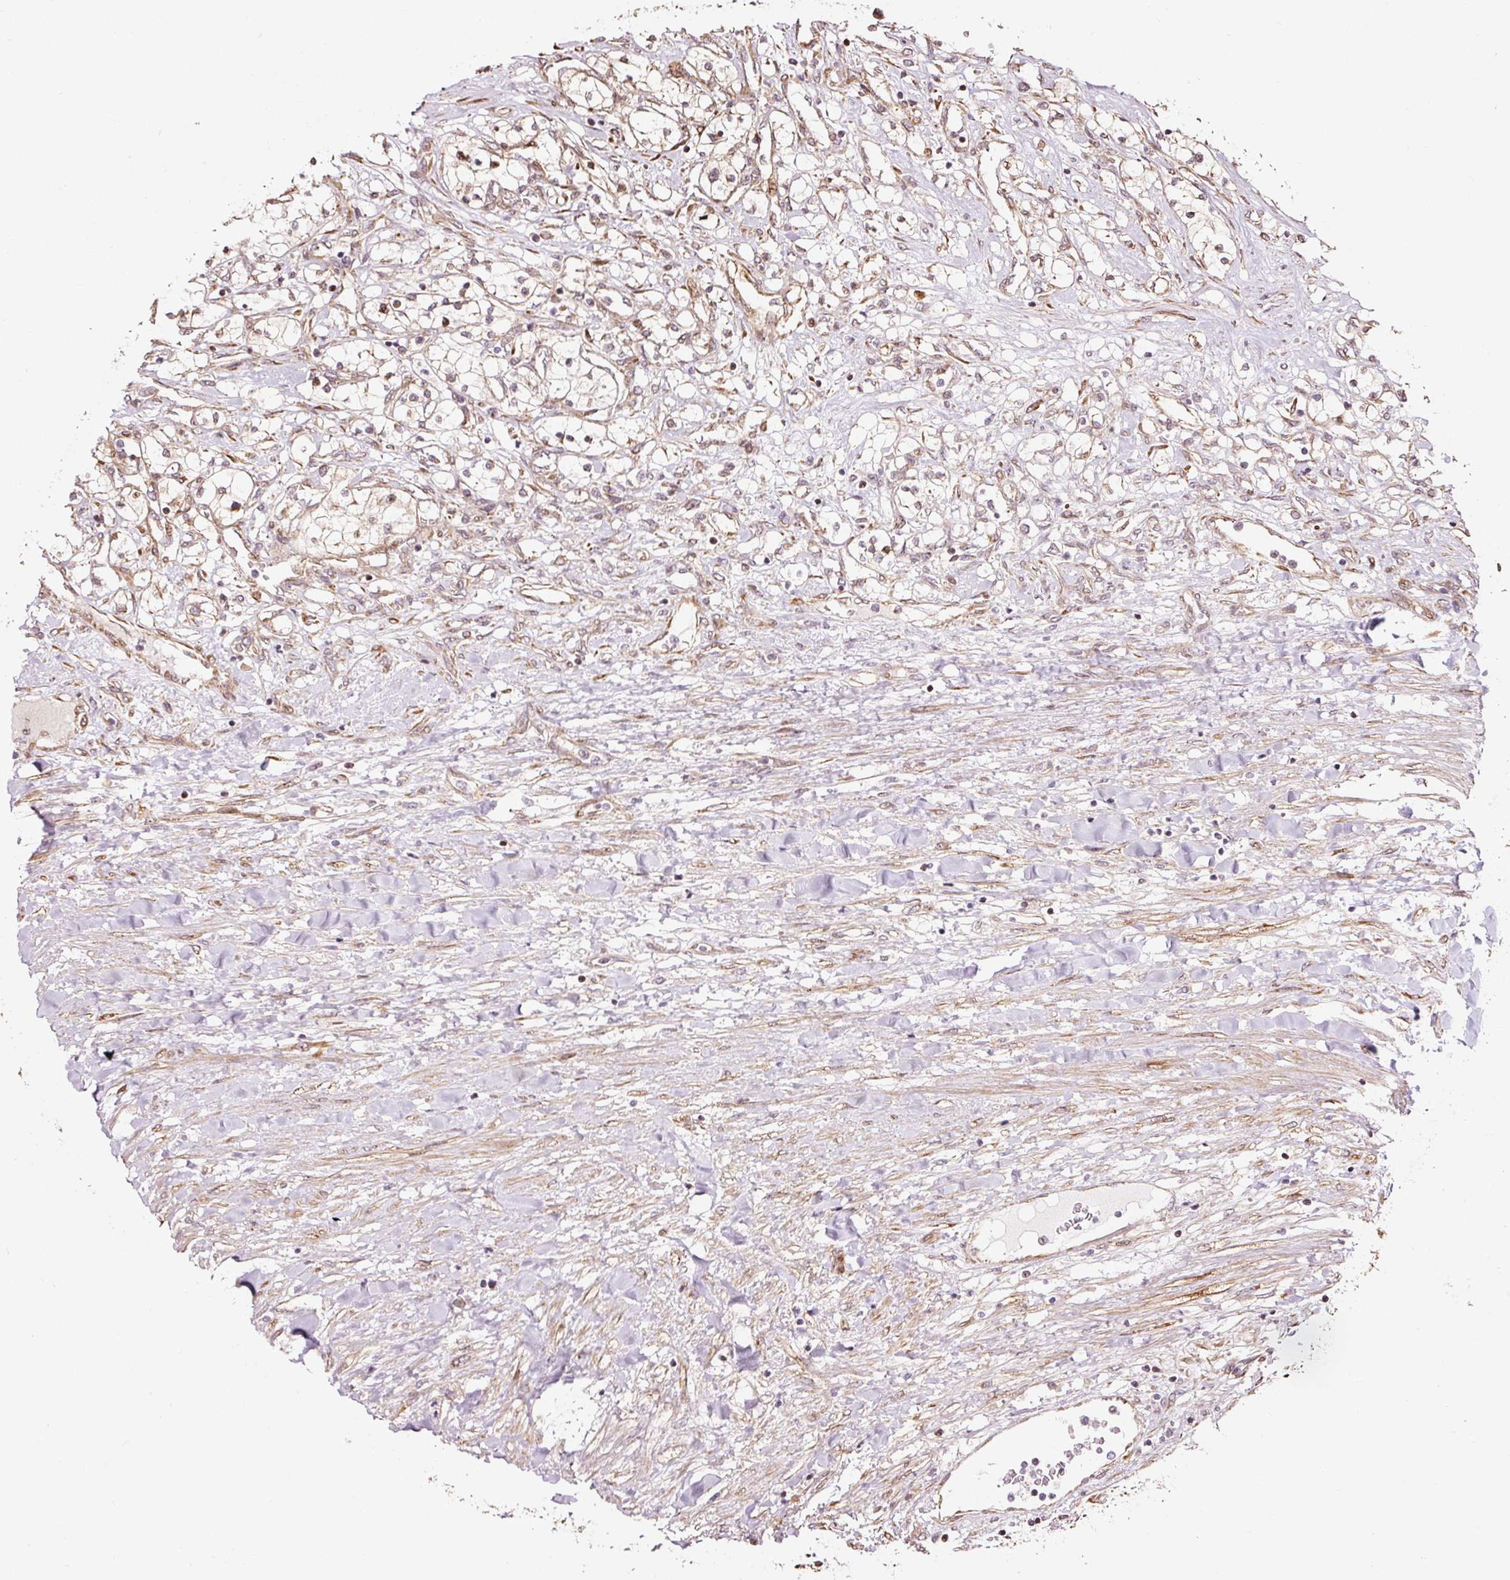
{"staining": {"intensity": "weak", "quantity": "25%-75%", "location": "cytoplasmic/membranous"}, "tissue": "renal cancer", "cell_type": "Tumor cells", "image_type": "cancer", "snomed": [{"axis": "morphology", "description": "Adenocarcinoma, NOS"}, {"axis": "topography", "description": "Kidney"}], "caption": "Protein positivity by immunohistochemistry (IHC) exhibits weak cytoplasmic/membranous expression in about 25%-75% of tumor cells in adenocarcinoma (renal).", "gene": "ETF1", "patient": {"sex": "male", "age": 68}}